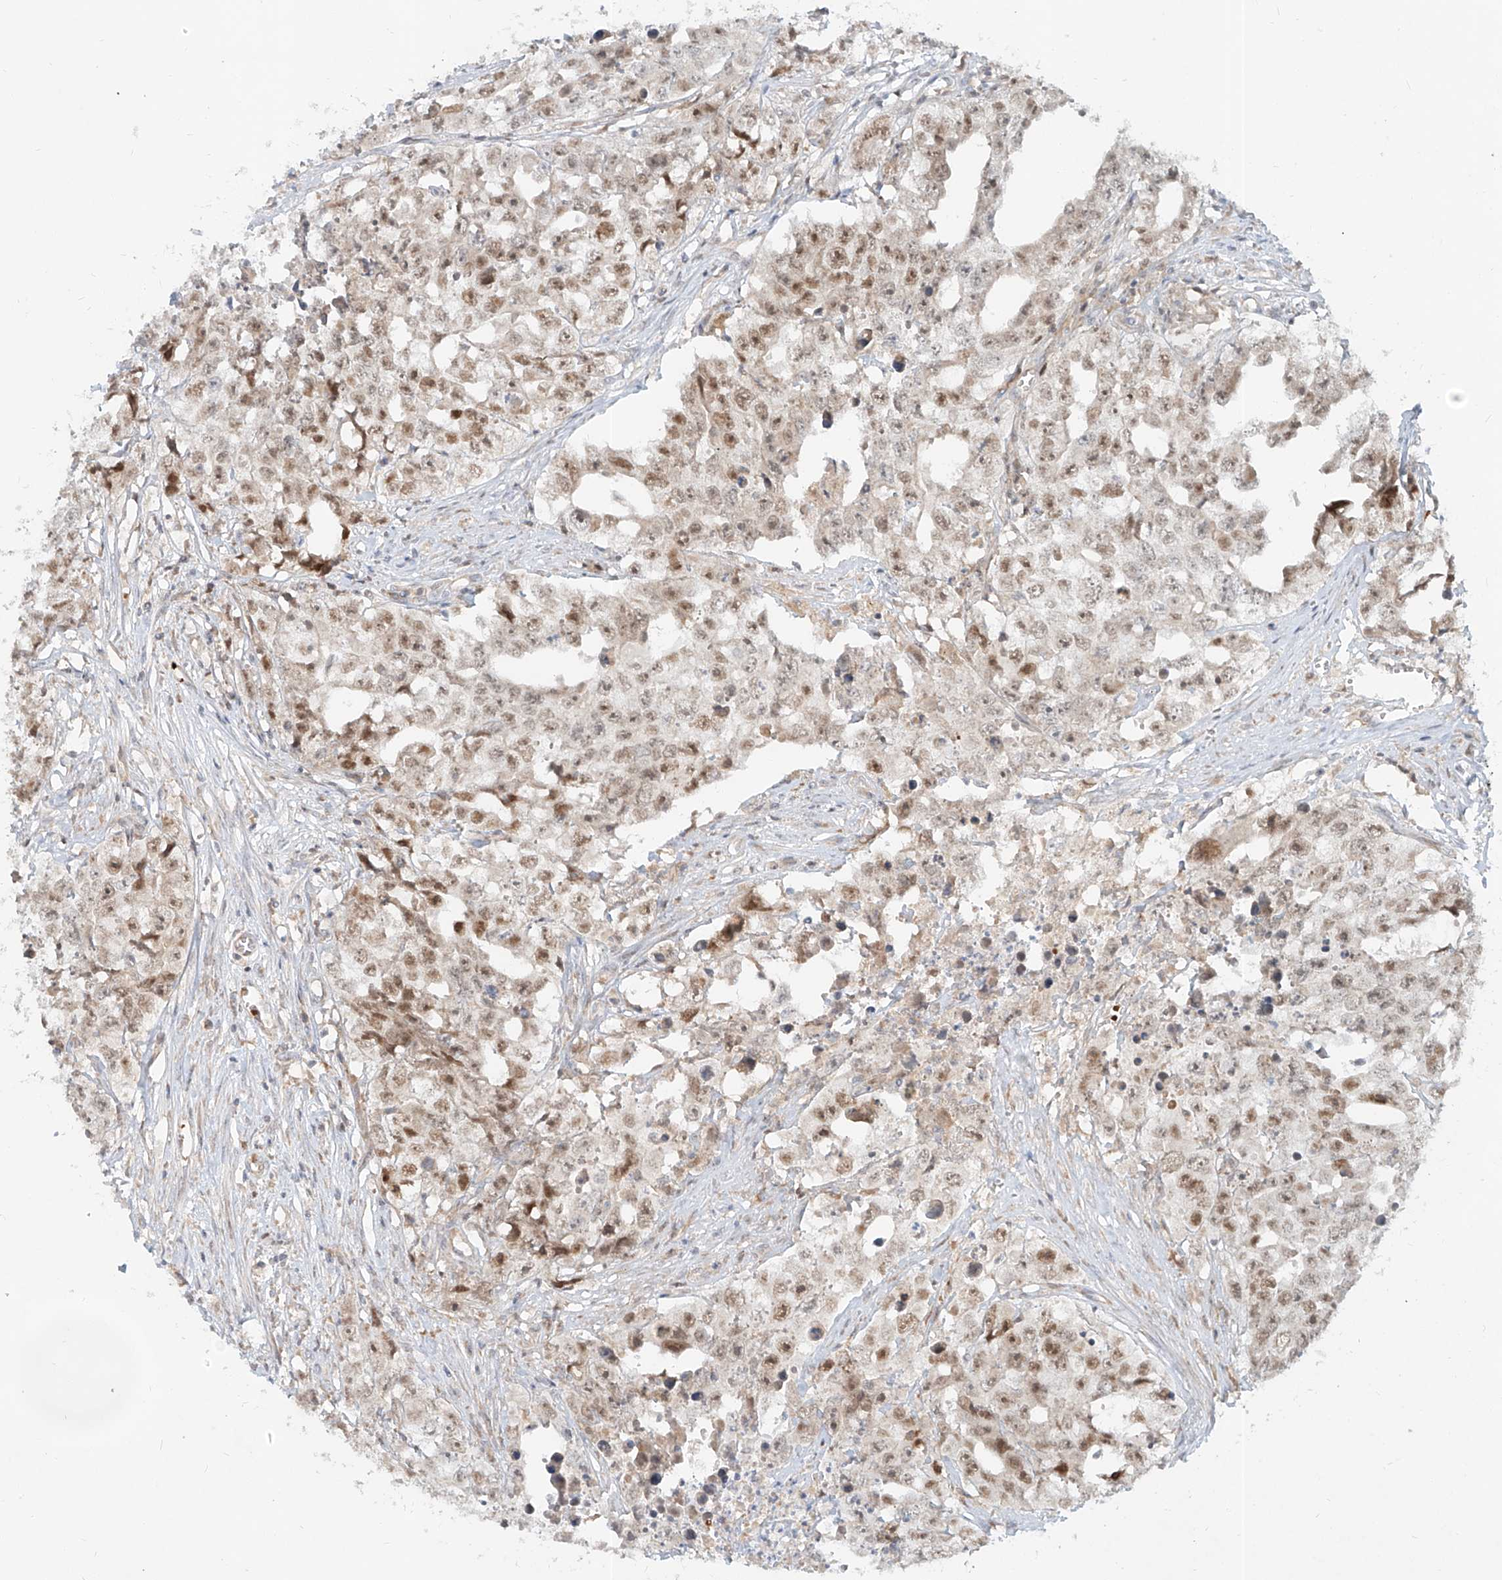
{"staining": {"intensity": "moderate", "quantity": ">75%", "location": "nuclear"}, "tissue": "testis cancer", "cell_type": "Tumor cells", "image_type": "cancer", "snomed": [{"axis": "morphology", "description": "Seminoma, NOS"}, {"axis": "morphology", "description": "Carcinoma, Embryonal, NOS"}, {"axis": "topography", "description": "Testis"}], "caption": "Immunohistochemical staining of testis seminoma exhibits medium levels of moderate nuclear staining in approximately >75% of tumor cells.", "gene": "FGD2", "patient": {"sex": "male", "age": 43}}